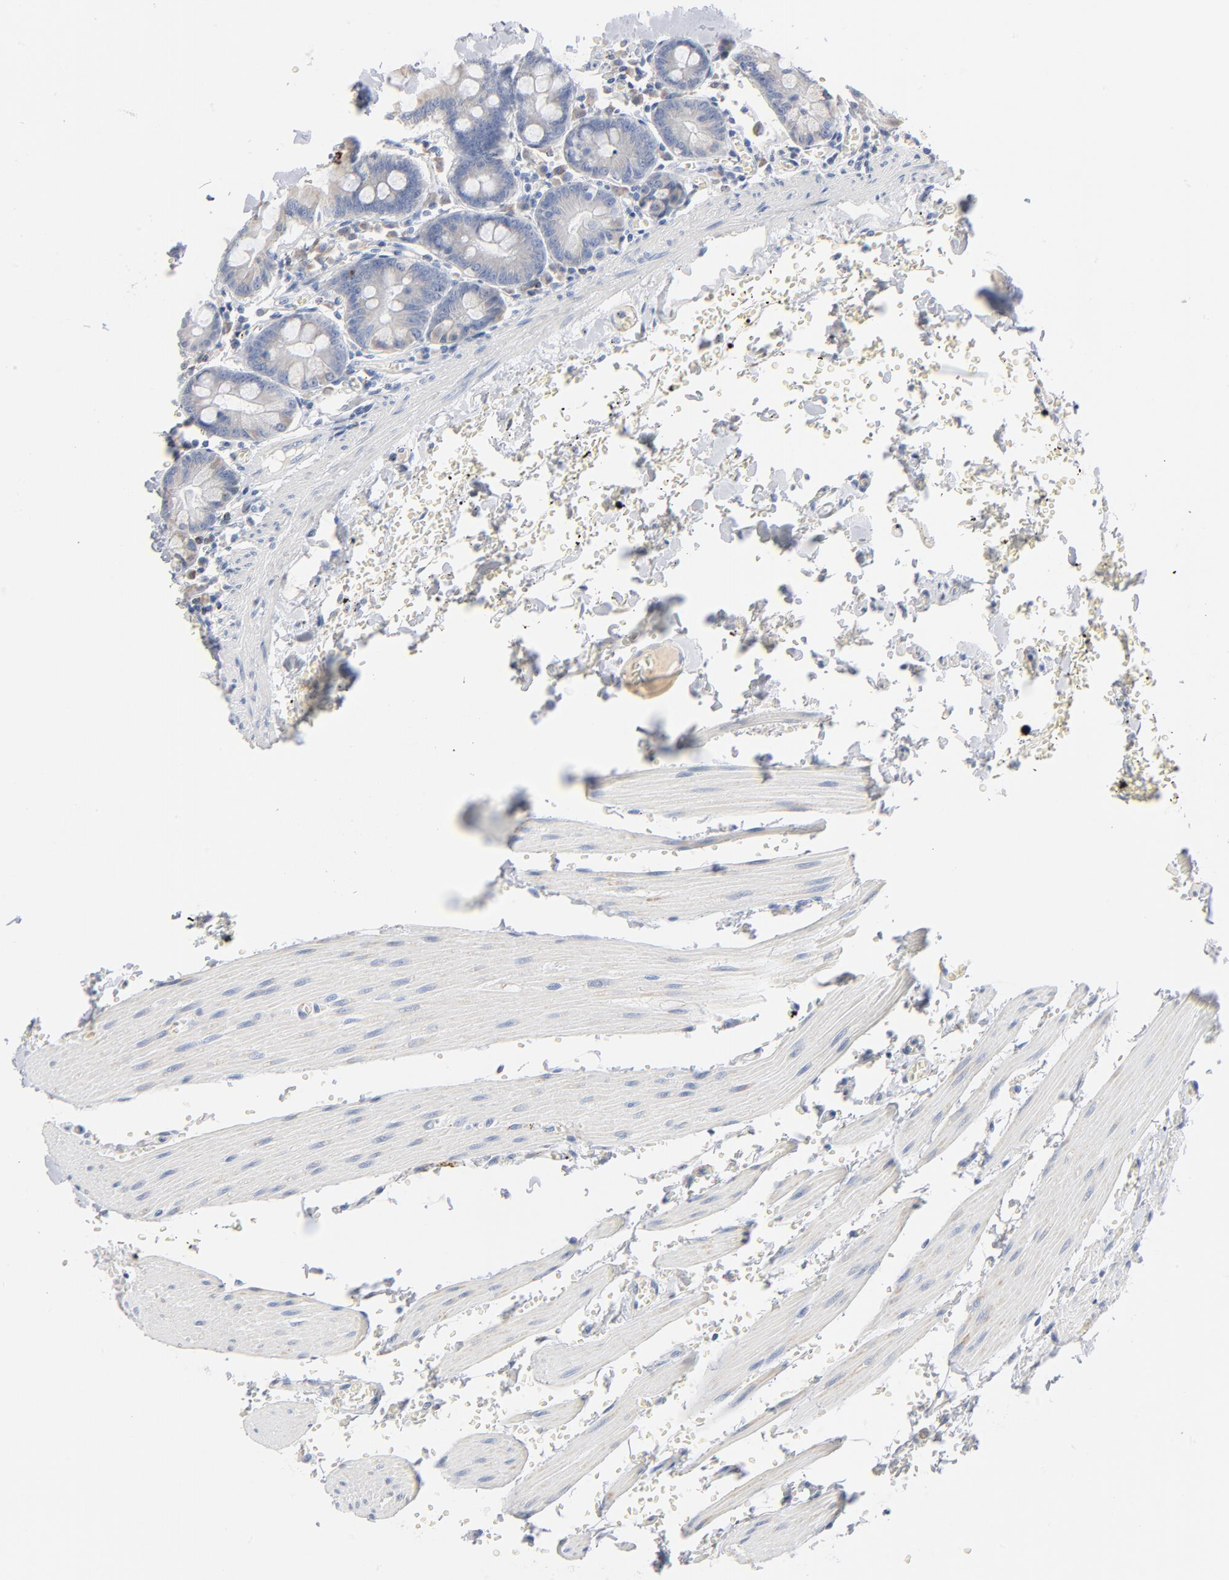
{"staining": {"intensity": "negative", "quantity": "none", "location": "none"}, "tissue": "small intestine", "cell_type": "Glandular cells", "image_type": "normal", "snomed": [{"axis": "morphology", "description": "Normal tissue, NOS"}, {"axis": "topography", "description": "Small intestine"}], "caption": "DAB immunohistochemical staining of benign small intestine demonstrates no significant staining in glandular cells. (DAB (3,3'-diaminobenzidine) IHC visualized using brightfield microscopy, high magnification).", "gene": "GZMB", "patient": {"sex": "male", "age": 71}}